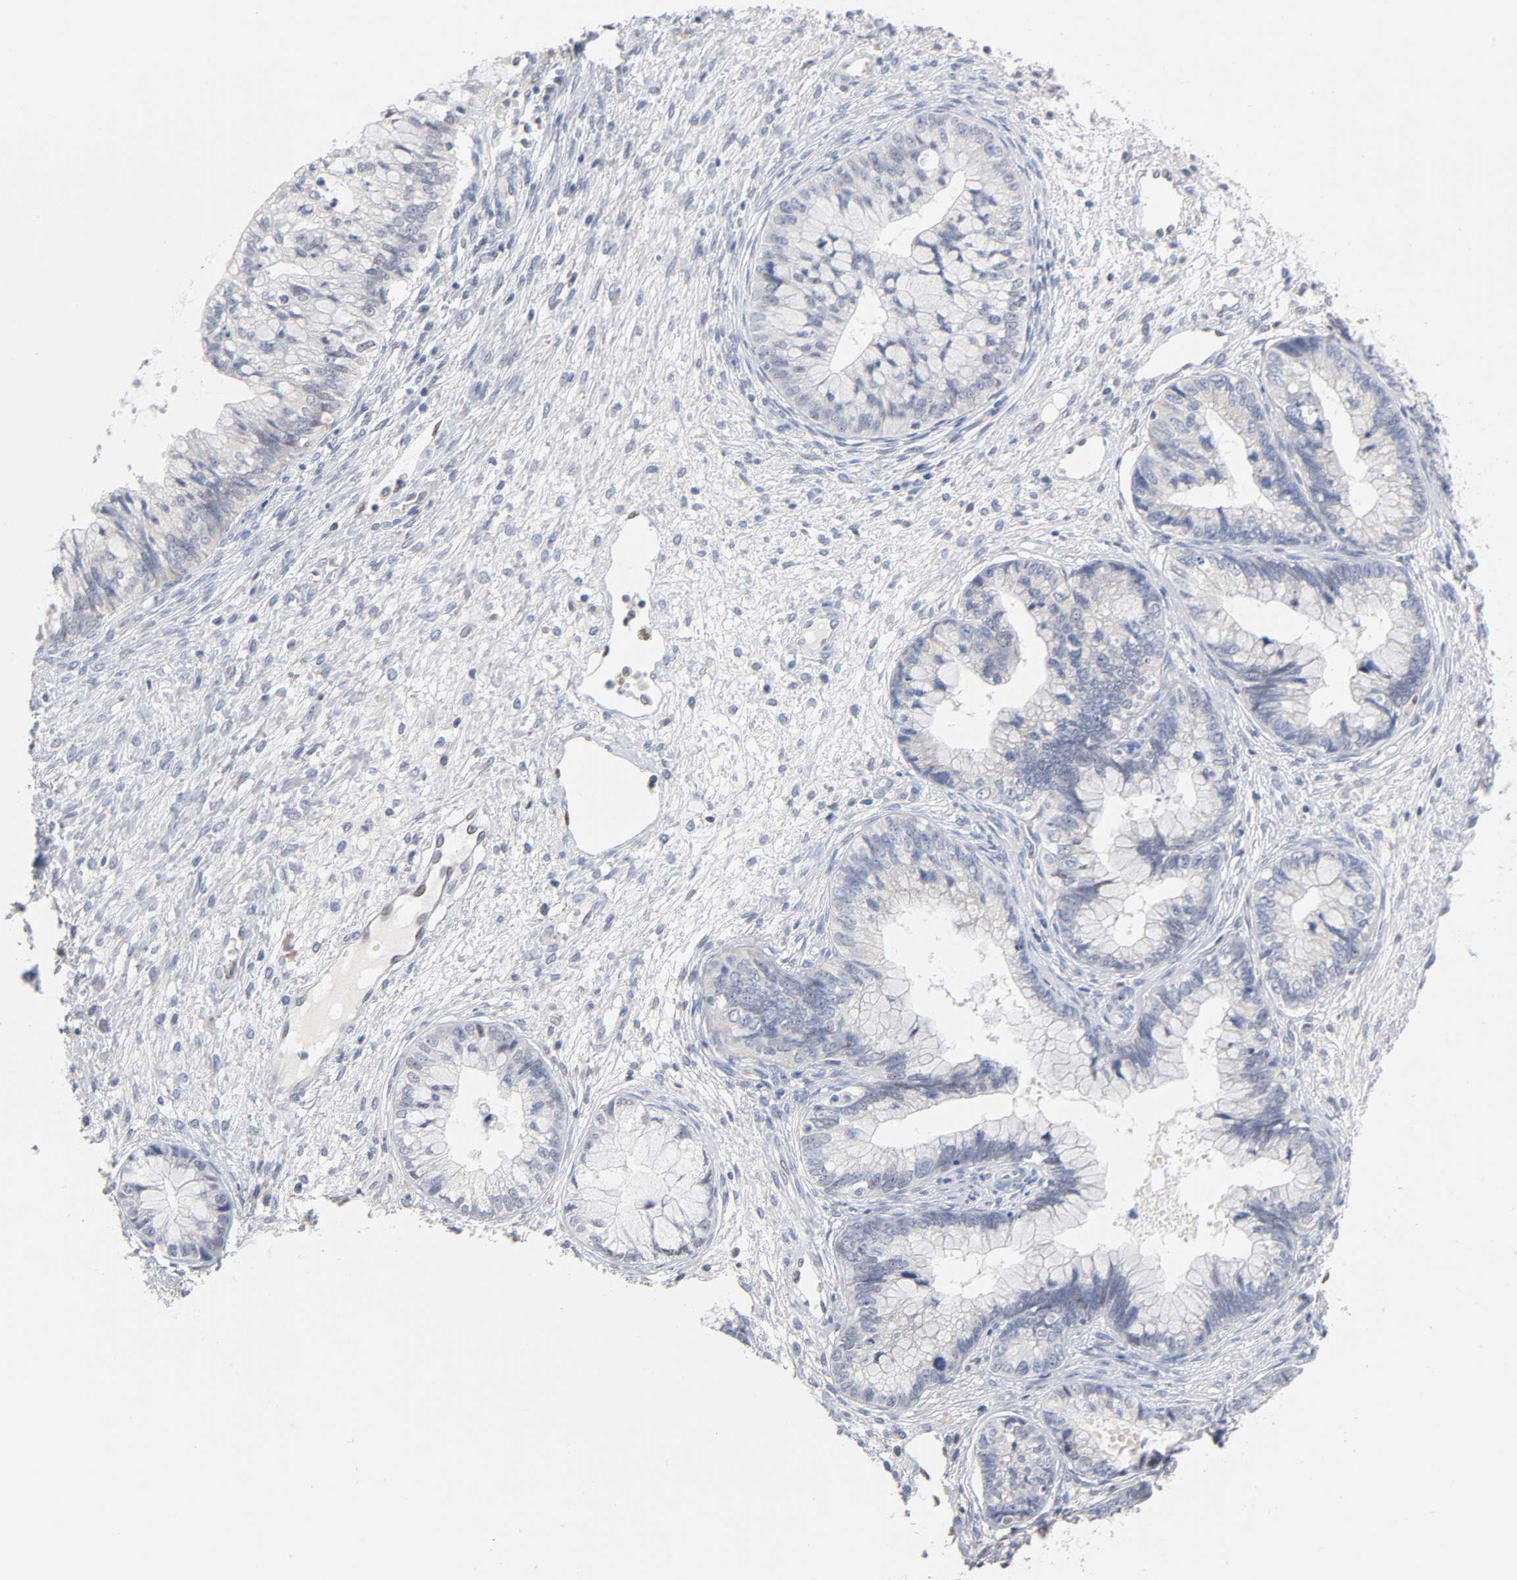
{"staining": {"intensity": "negative", "quantity": "none", "location": "none"}, "tissue": "cervical cancer", "cell_type": "Tumor cells", "image_type": "cancer", "snomed": [{"axis": "morphology", "description": "Adenocarcinoma, NOS"}, {"axis": "topography", "description": "Cervix"}], "caption": "DAB (3,3'-diaminobenzidine) immunohistochemical staining of adenocarcinoma (cervical) demonstrates no significant positivity in tumor cells.", "gene": "NFATC1", "patient": {"sex": "female", "age": 44}}